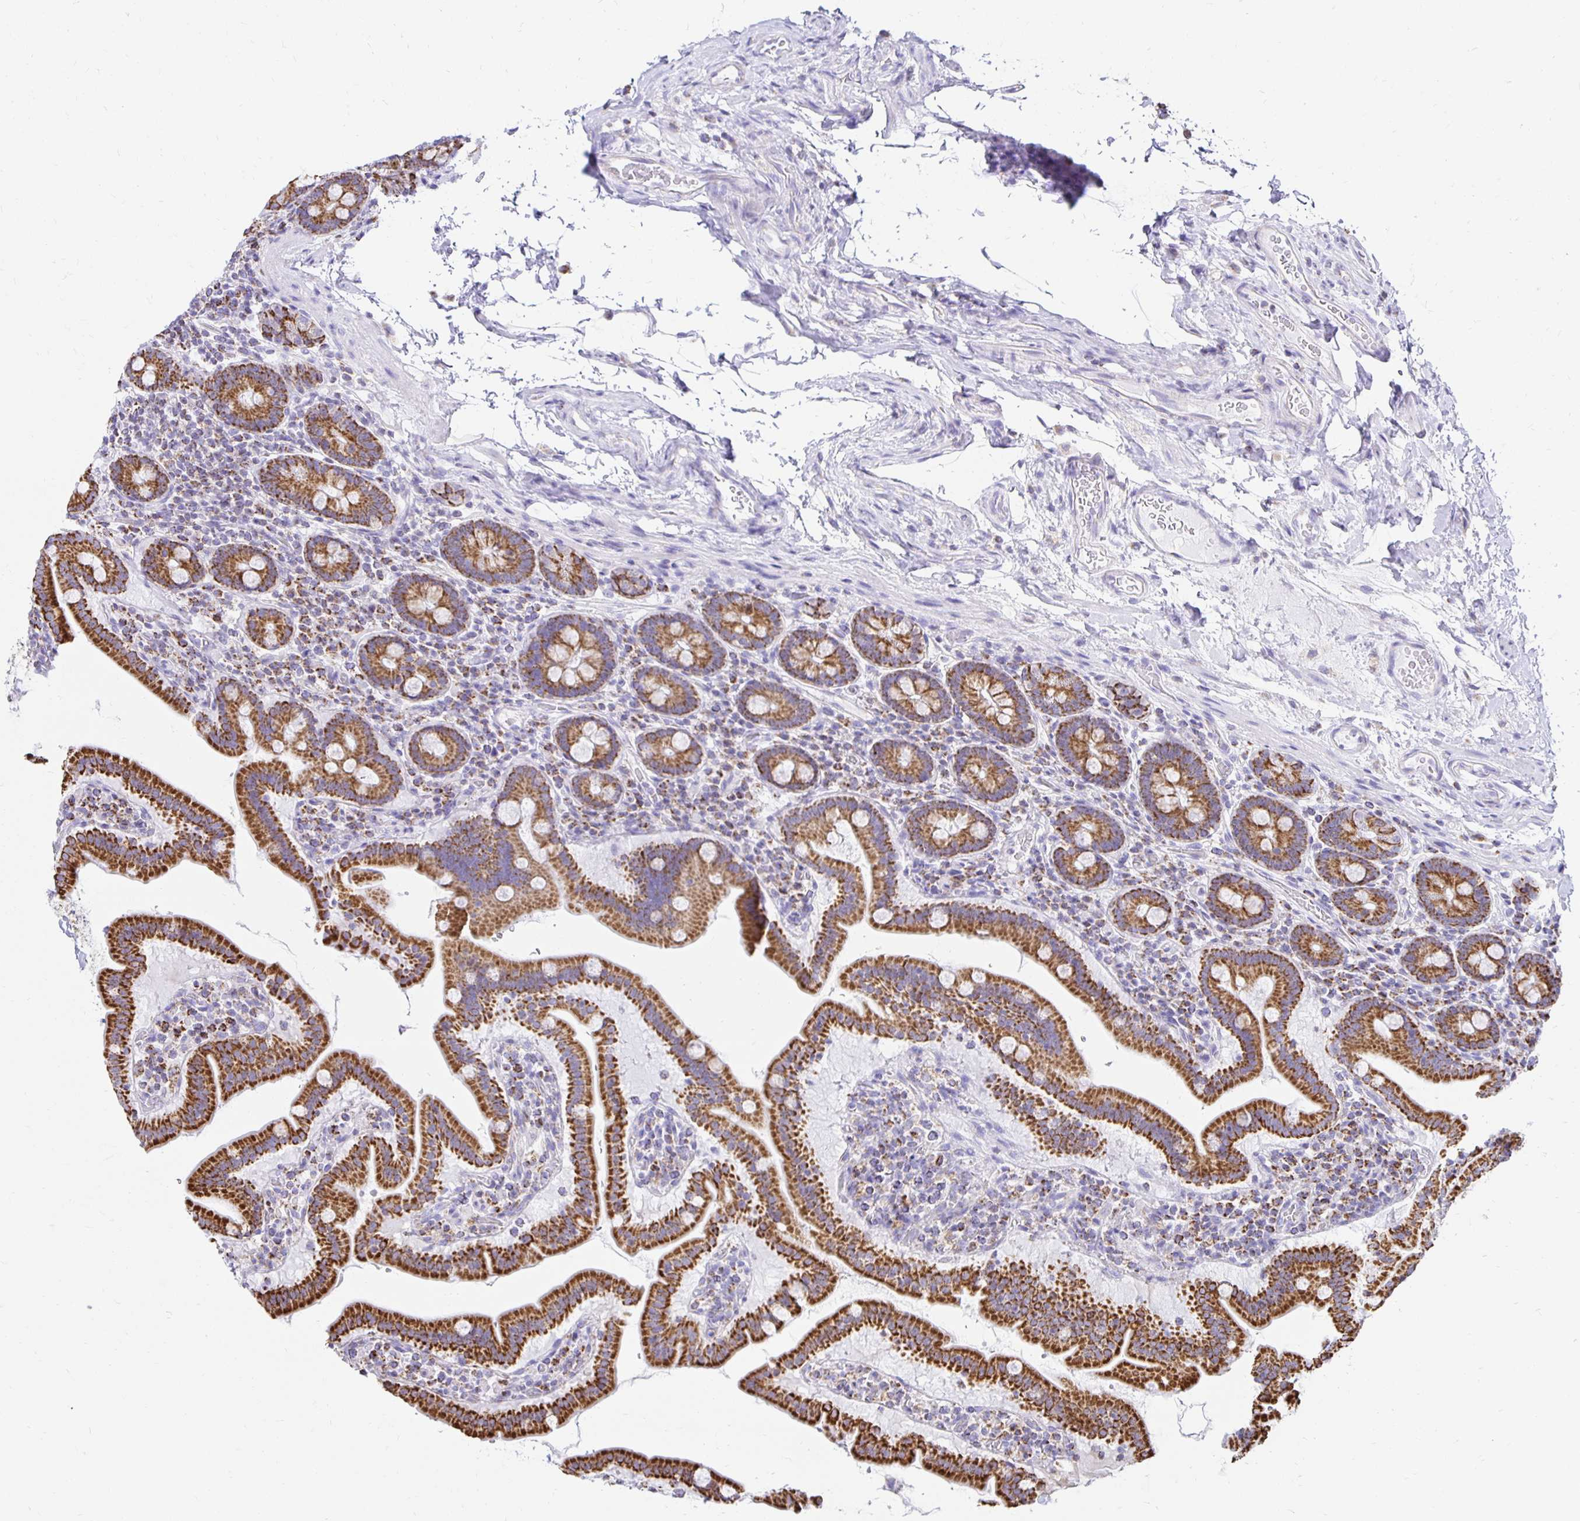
{"staining": {"intensity": "strong", "quantity": ">75%", "location": "cytoplasmic/membranous"}, "tissue": "small intestine", "cell_type": "Glandular cells", "image_type": "normal", "snomed": [{"axis": "morphology", "description": "Normal tissue, NOS"}, {"axis": "topography", "description": "Small intestine"}], "caption": "Immunohistochemistry (IHC) (DAB (3,3'-diaminobenzidine)) staining of benign human small intestine displays strong cytoplasmic/membranous protein staining in about >75% of glandular cells.", "gene": "PLAAT2", "patient": {"sex": "male", "age": 26}}